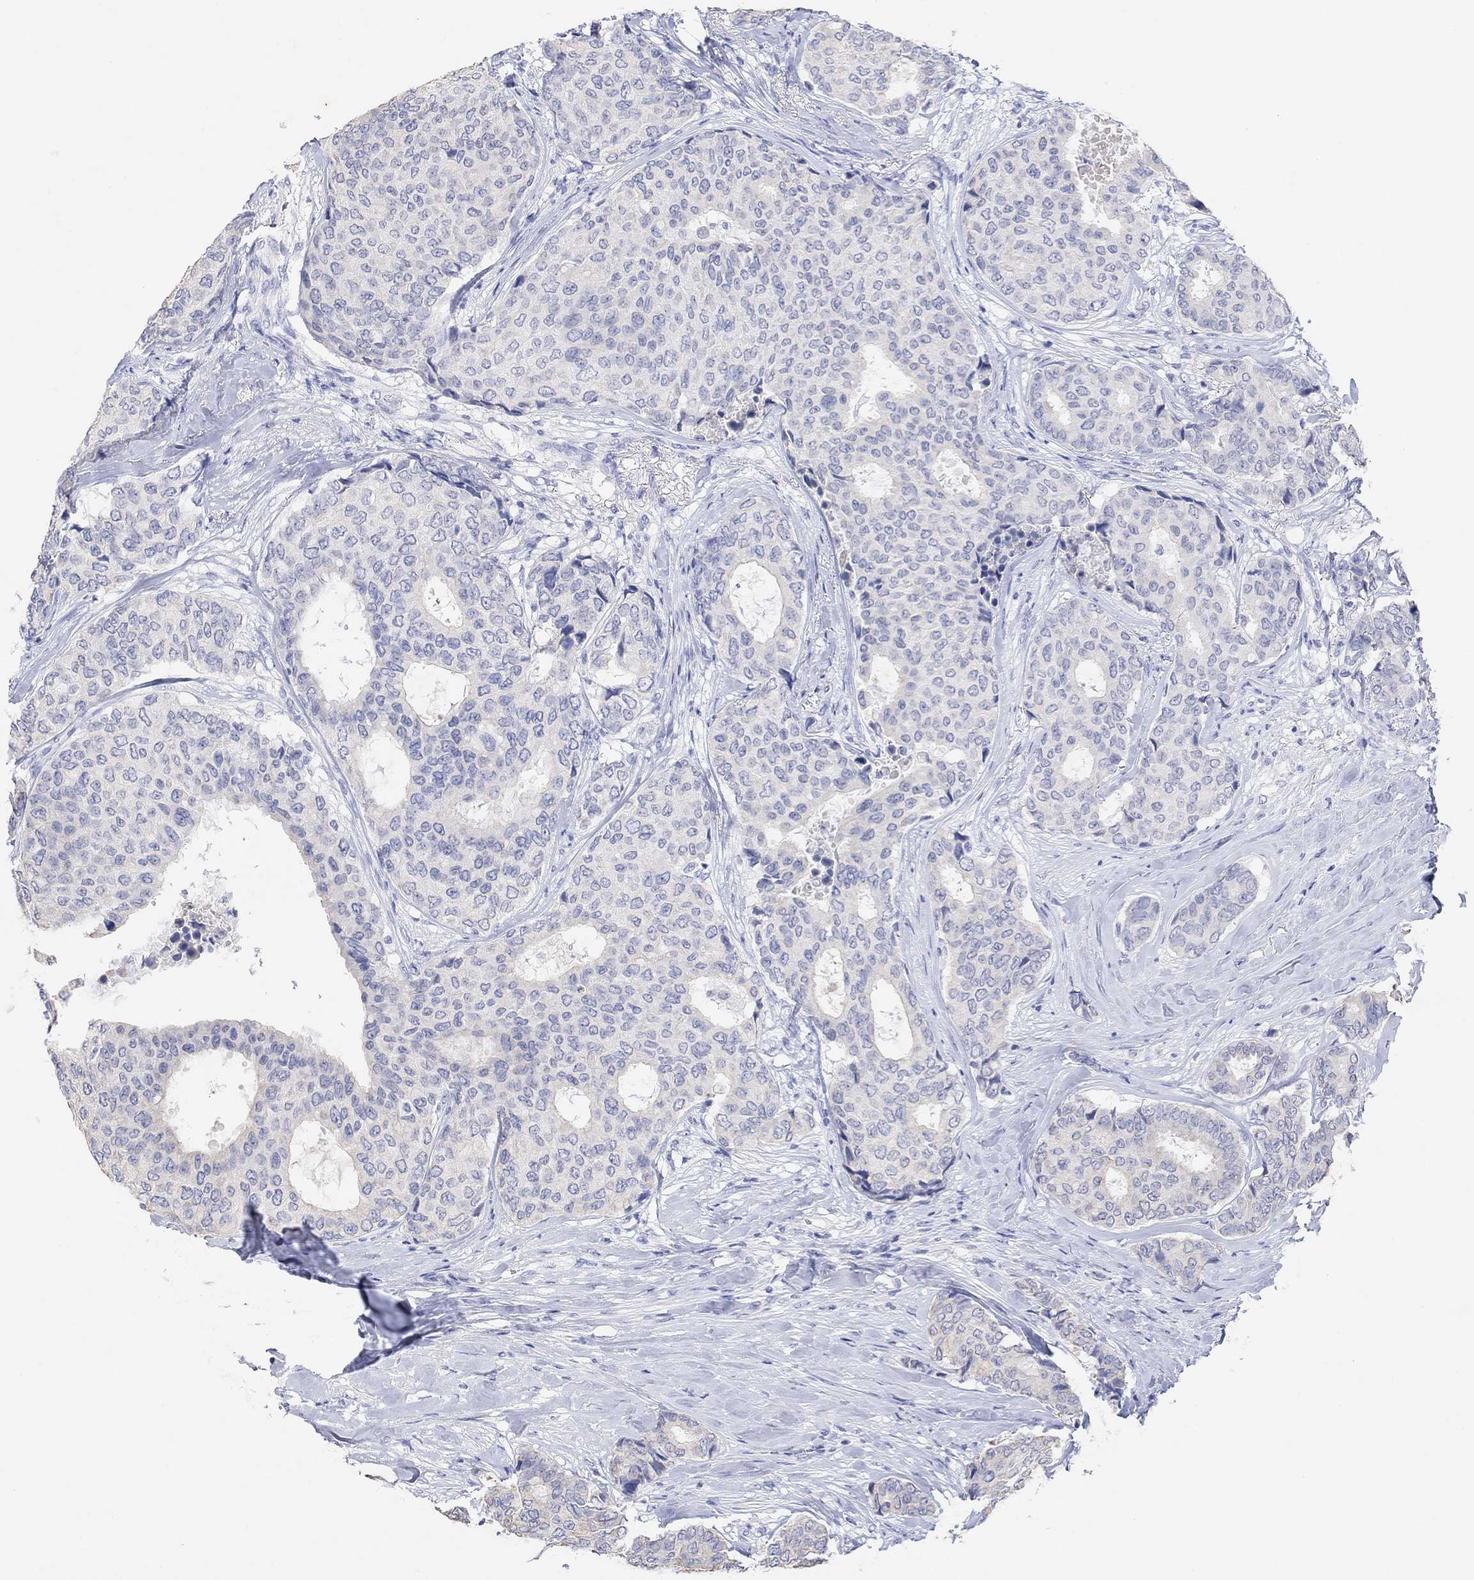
{"staining": {"intensity": "negative", "quantity": "none", "location": "none"}, "tissue": "breast cancer", "cell_type": "Tumor cells", "image_type": "cancer", "snomed": [{"axis": "morphology", "description": "Duct carcinoma"}, {"axis": "topography", "description": "Breast"}], "caption": "Immunohistochemistry (IHC) histopathology image of breast infiltrating ductal carcinoma stained for a protein (brown), which exhibits no positivity in tumor cells.", "gene": "TYR", "patient": {"sex": "female", "age": 75}}